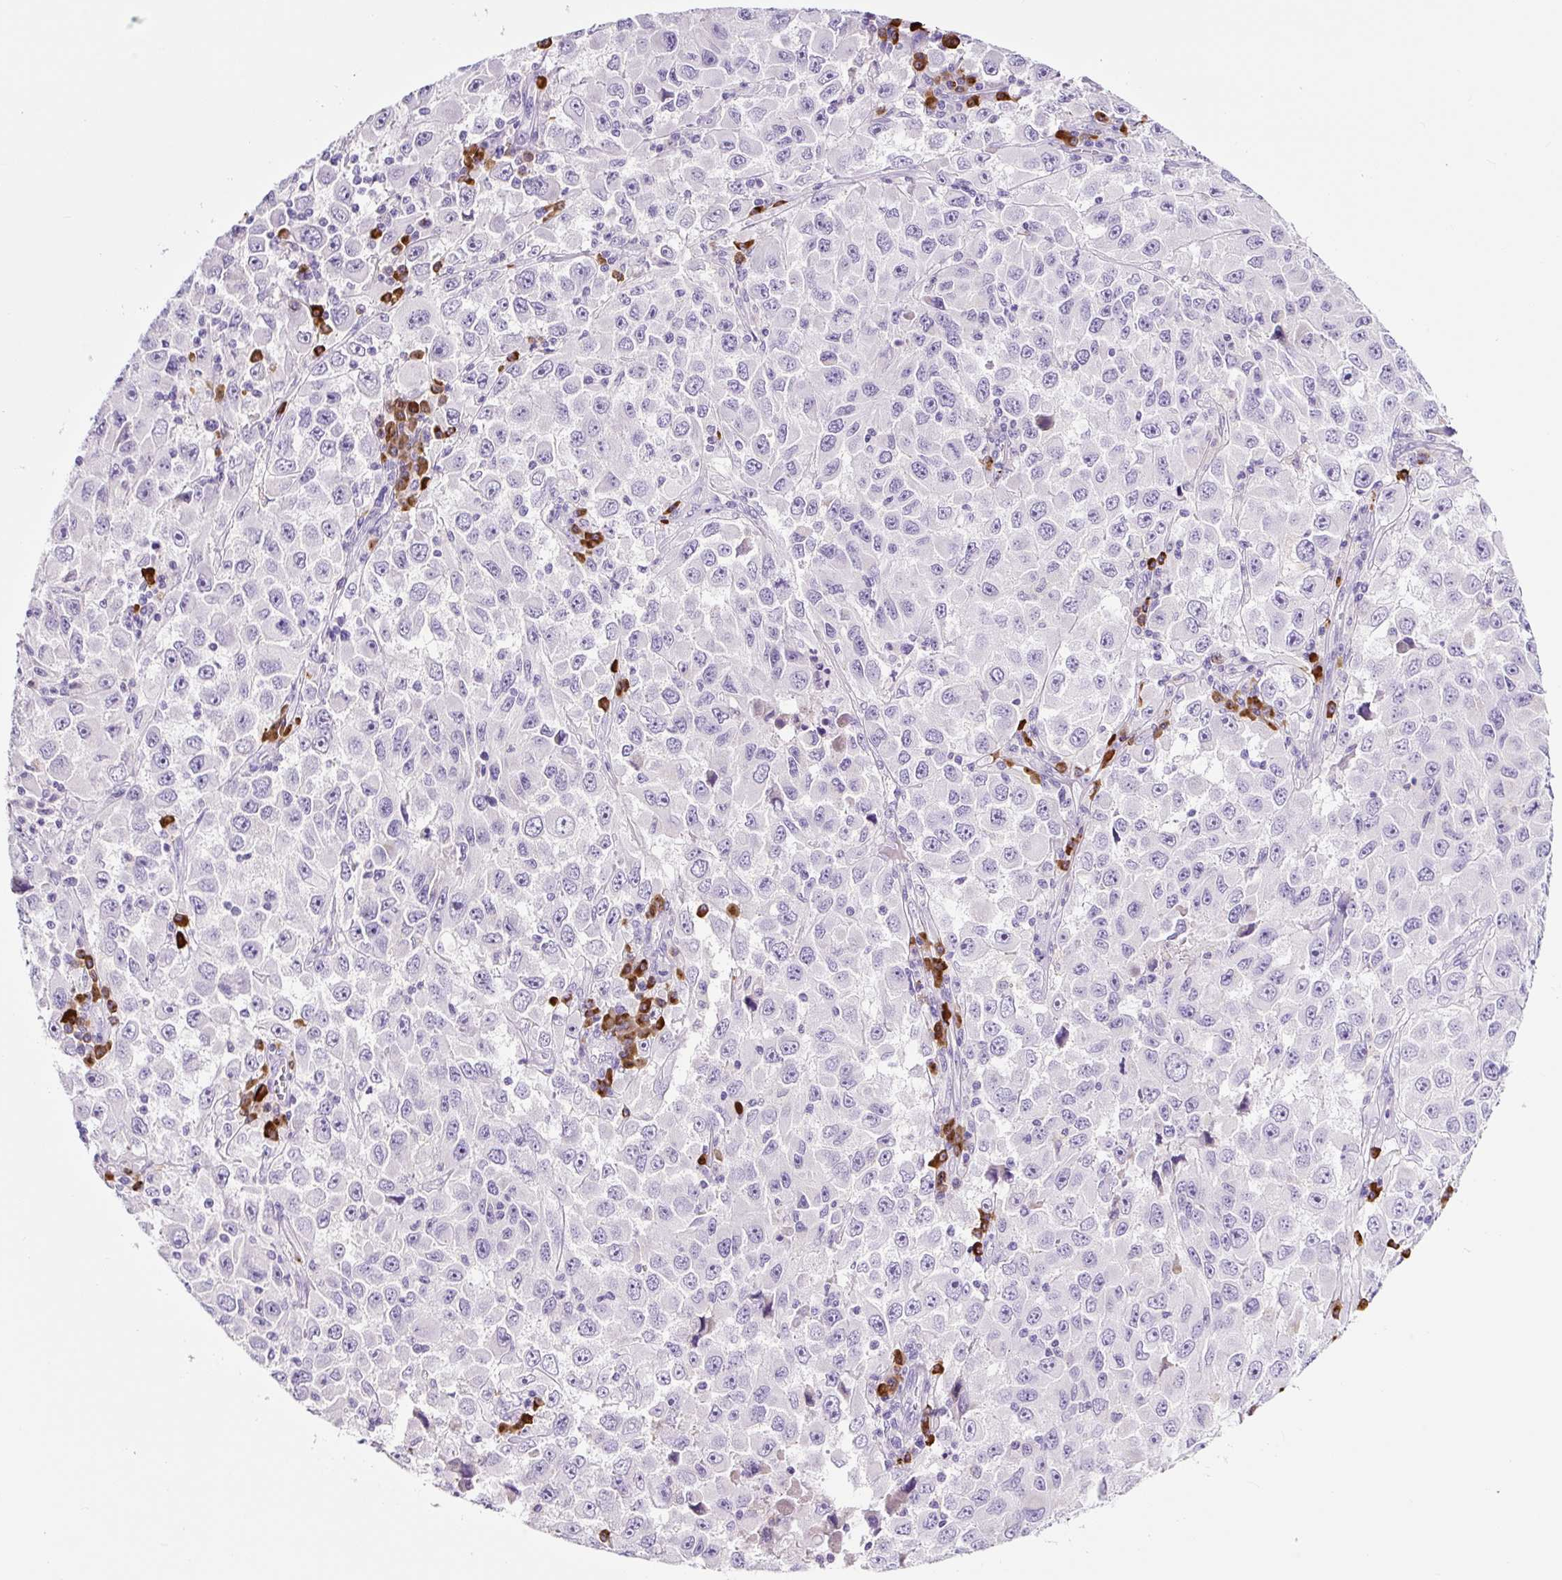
{"staining": {"intensity": "negative", "quantity": "none", "location": "none"}, "tissue": "melanoma", "cell_type": "Tumor cells", "image_type": "cancer", "snomed": [{"axis": "morphology", "description": "Malignant melanoma, Metastatic site"}, {"axis": "topography", "description": "Lymph node"}], "caption": "DAB immunohistochemical staining of human melanoma exhibits no significant positivity in tumor cells.", "gene": "RNF212B", "patient": {"sex": "female", "age": 67}}